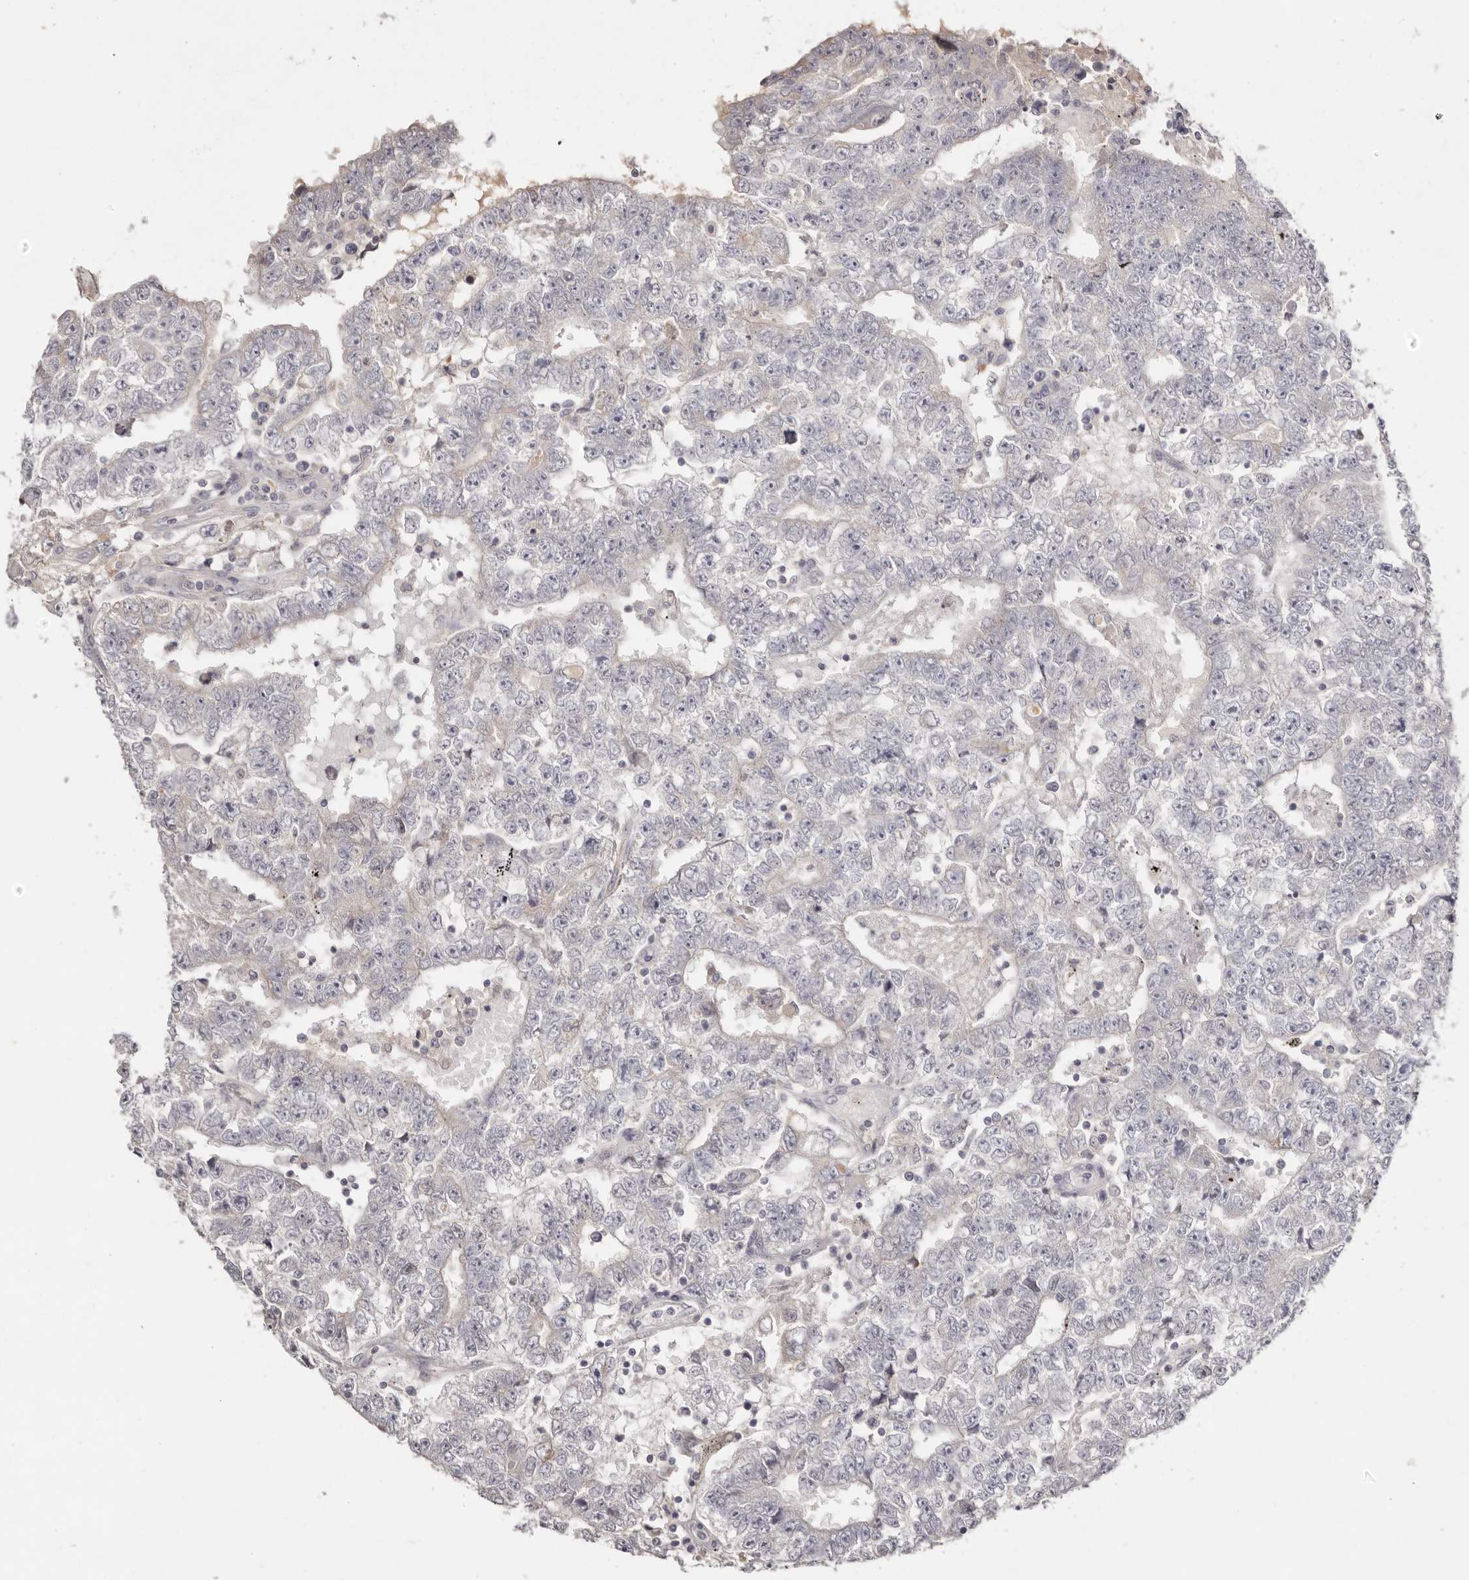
{"staining": {"intensity": "negative", "quantity": "none", "location": "none"}, "tissue": "testis cancer", "cell_type": "Tumor cells", "image_type": "cancer", "snomed": [{"axis": "morphology", "description": "Carcinoma, Embryonal, NOS"}, {"axis": "topography", "description": "Testis"}], "caption": "Immunohistochemistry histopathology image of embryonal carcinoma (testis) stained for a protein (brown), which shows no expression in tumor cells. Brightfield microscopy of immunohistochemistry (IHC) stained with DAB (3,3'-diaminobenzidine) (brown) and hematoxylin (blue), captured at high magnification.", "gene": "SCUBE2", "patient": {"sex": "male", "age": 25}}